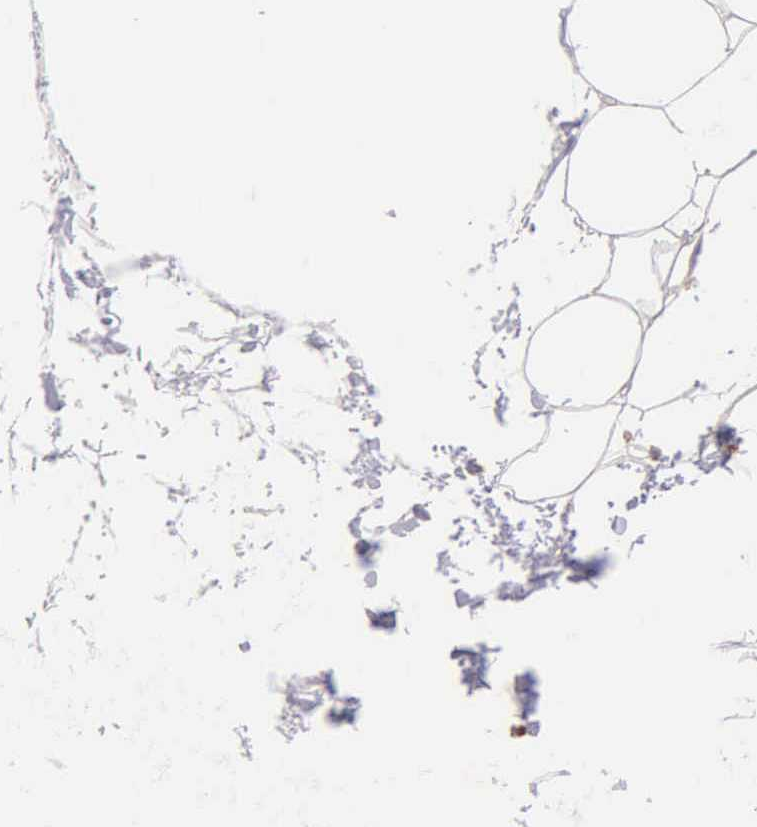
{"staining": {"intensity": "negative", "quantity": "none", "location": "none"}, "tissue": "adipose tissue", "cell_type": "Adipocytes", "image_type": "normal", "snomed": [{"axis": "morphology", "description": "Normal tissue, NOS"}, {"axis": "topography", "description": "Breast"}], "caption": "IHC of normal adipose tissue exhibits no staining in adipocytes.", "gene": "CKAP4", "patient": {"sex": "female", "age": 45}}